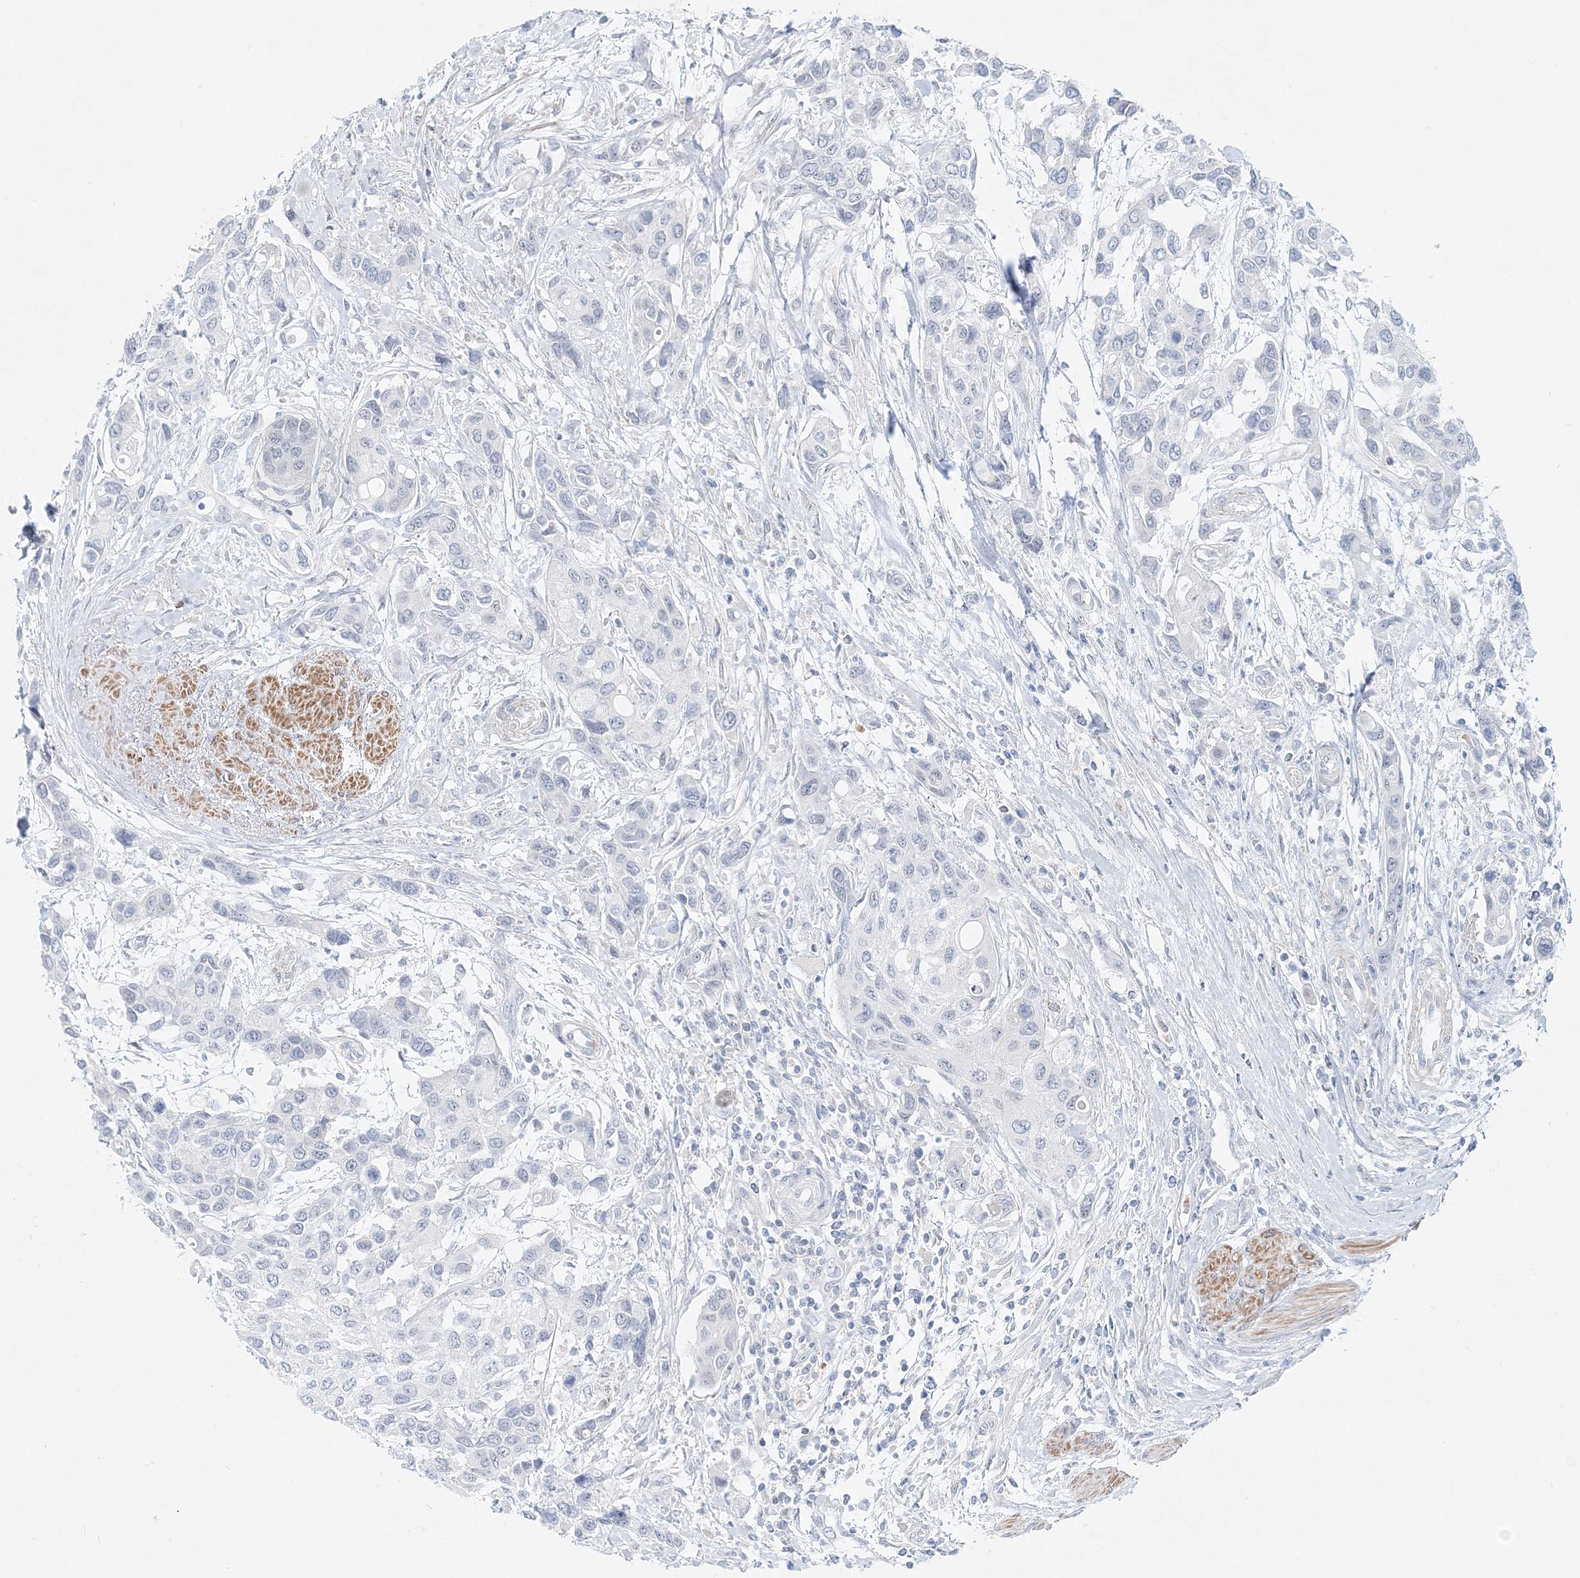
{"staining": {"intensity": "negative", "quantity": "none", "location": "none"}, "tissue": "urothelial cancer", "cell_type": "Tumor cells", "image_type": "cancer", "snomed": [{"axis": "morphology", "description": "Normal tissue, NOS"}, {"axis": "morphology", "description": "Urothelial carcinoma, High grade"}, {"axis": "topography", "description": "Vascular tissue"}, {"axis": "topography", "description": "Urinary bladder"}], "caption": "Protein analysis of urothelial carcinoma (high-grade) displays no significant positivity in tumor cells.", "gene": "DNAH5", "patient": {"sex": "female", "age": 56}}